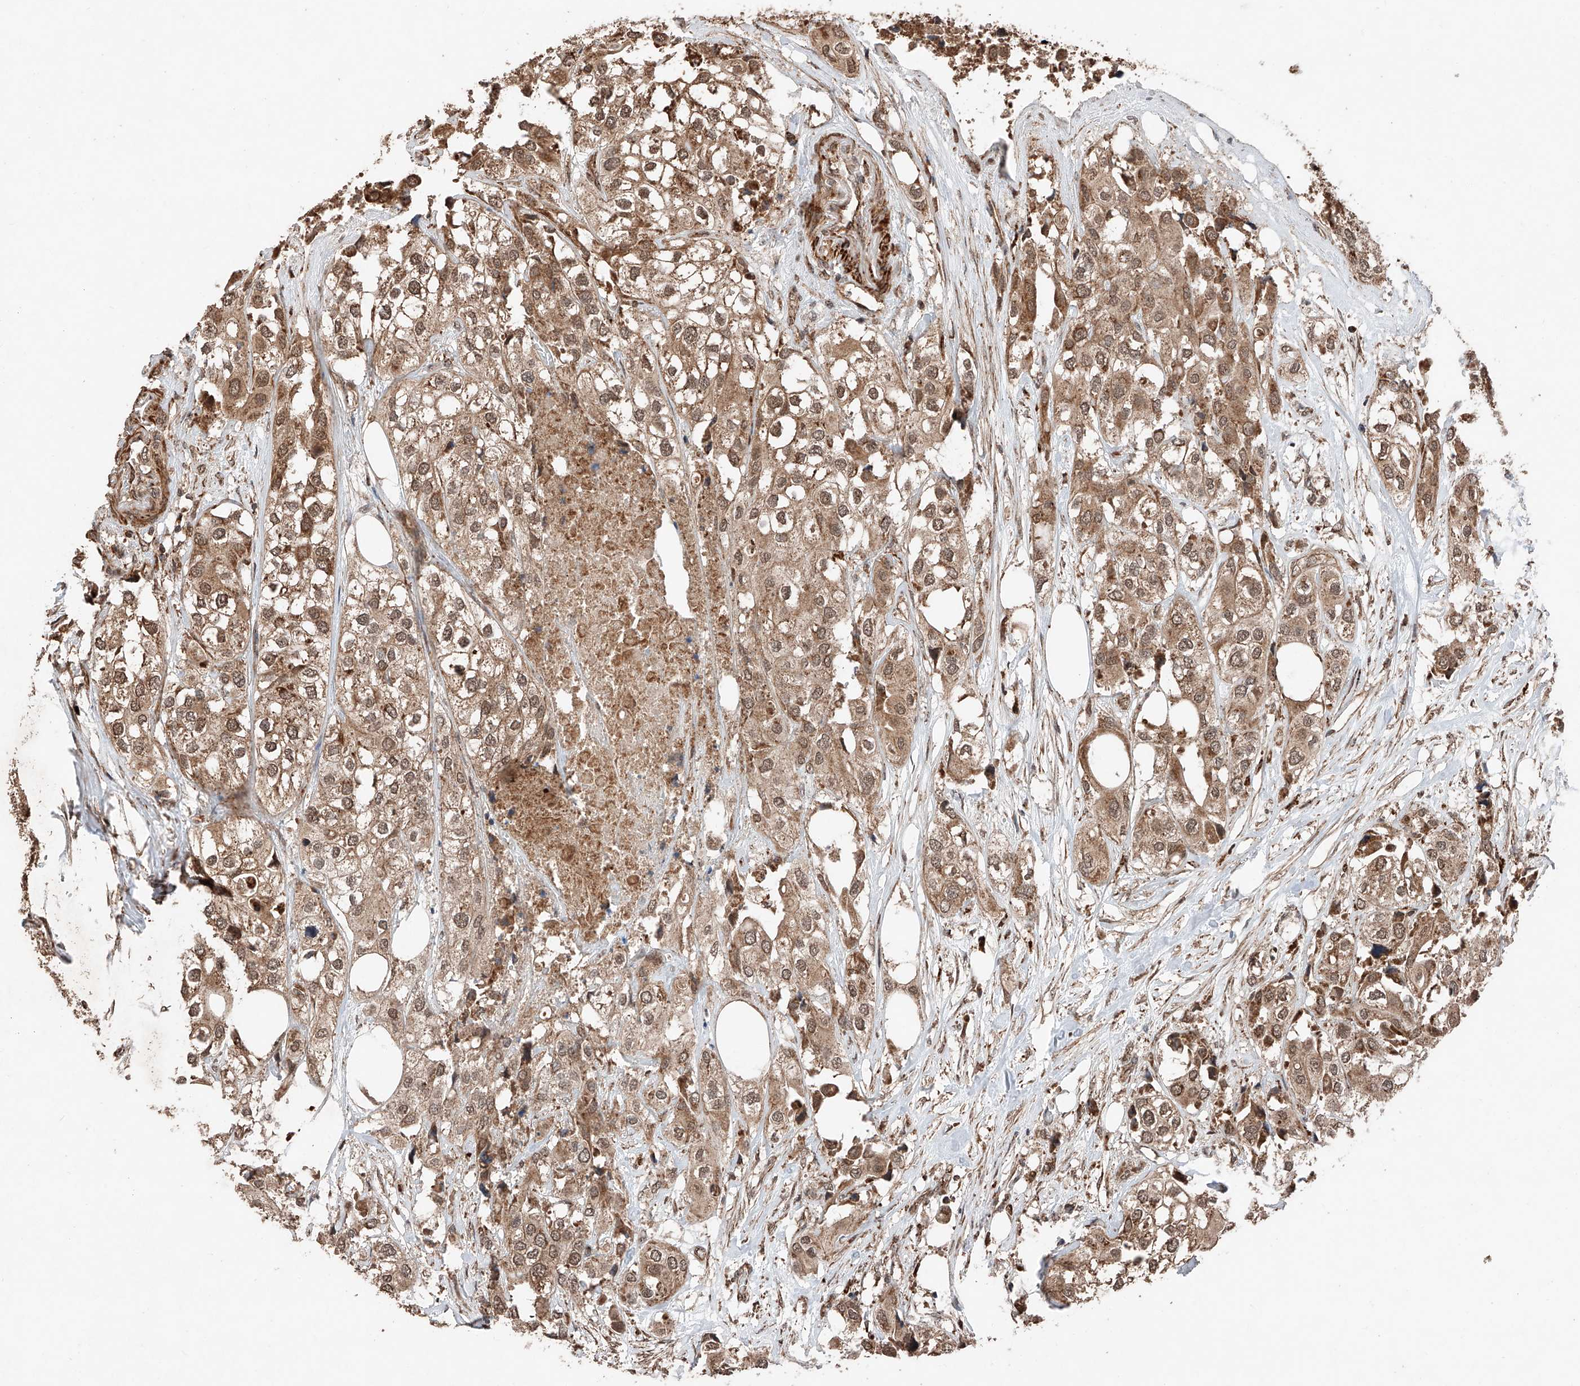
{"staining": {"intensity": "moderate", "quantity": ">75%", "location": "cytoplasmic/membranous,nuclear"}, "tissue": "urothelial cancer", "cell_type": "Tumor cells", "image_type": "cancer", "snomed": [{"axis": "morphology", "description": "Urothelial carcinoma, High grade"}, {"axis": "topography", "description": "Urinary bladder"}], "caption": "About >75% of tumor cells in high-grade urothelial carcinoma display moderate cytoplasmic/membranous and nuclear protein staining as visualized by brown immunohistochemical staining.", "gene": "ZSCAN29", "patient": {"sex": "male", "age": 64}}